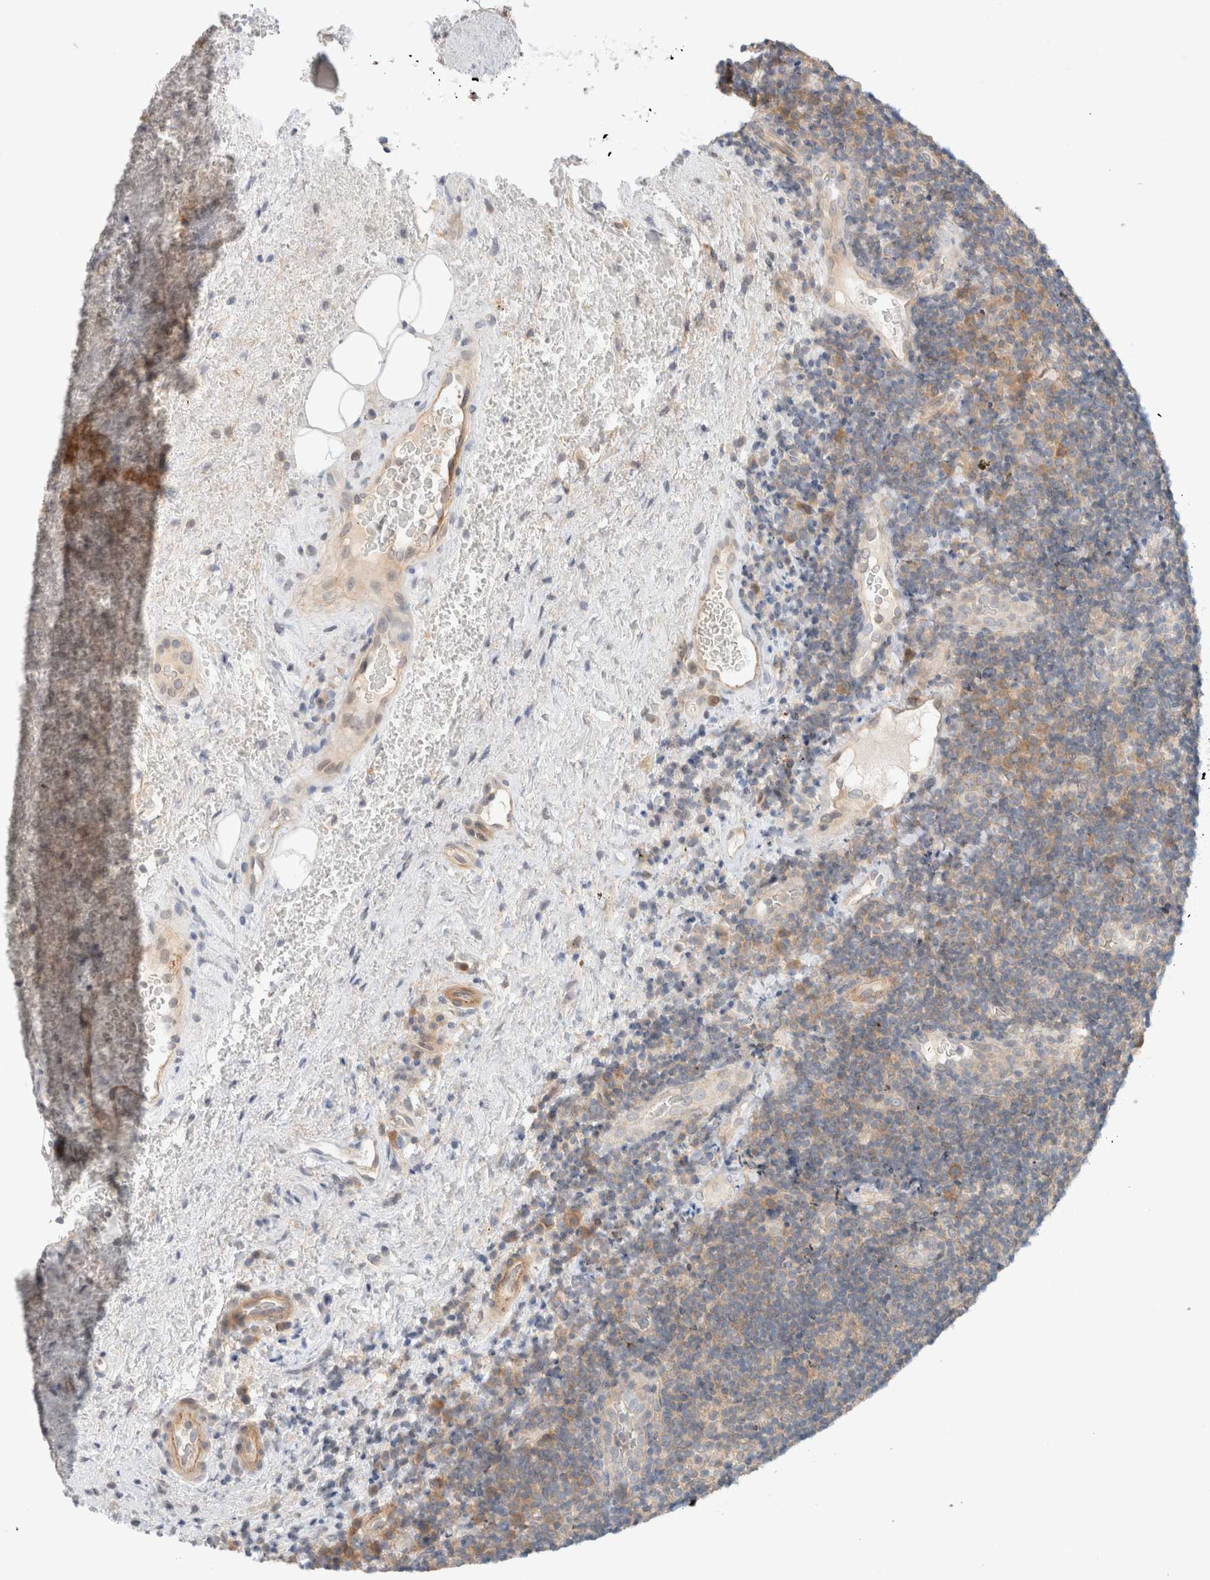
{"staining": {"intensity": "weak", "quantity": "<25%", "location": "cytoplasmic/membranous"}, "tissue": "lymphoma", "cell_type": "Tumor cells", "image_type": "cancer", "snomed": [{"axis": "morphology", "description": "Malignant lymphoma, non-Hodgkin's type, High grade"}, {"axis": "topography", "description": "Tonsil"}], "caption": "Immunohistochemical staining of lymphoma exhibits no significant positivity in tumor cells.", "gene": "MARK3", "patient": {"sex": "female", "age": 36}}